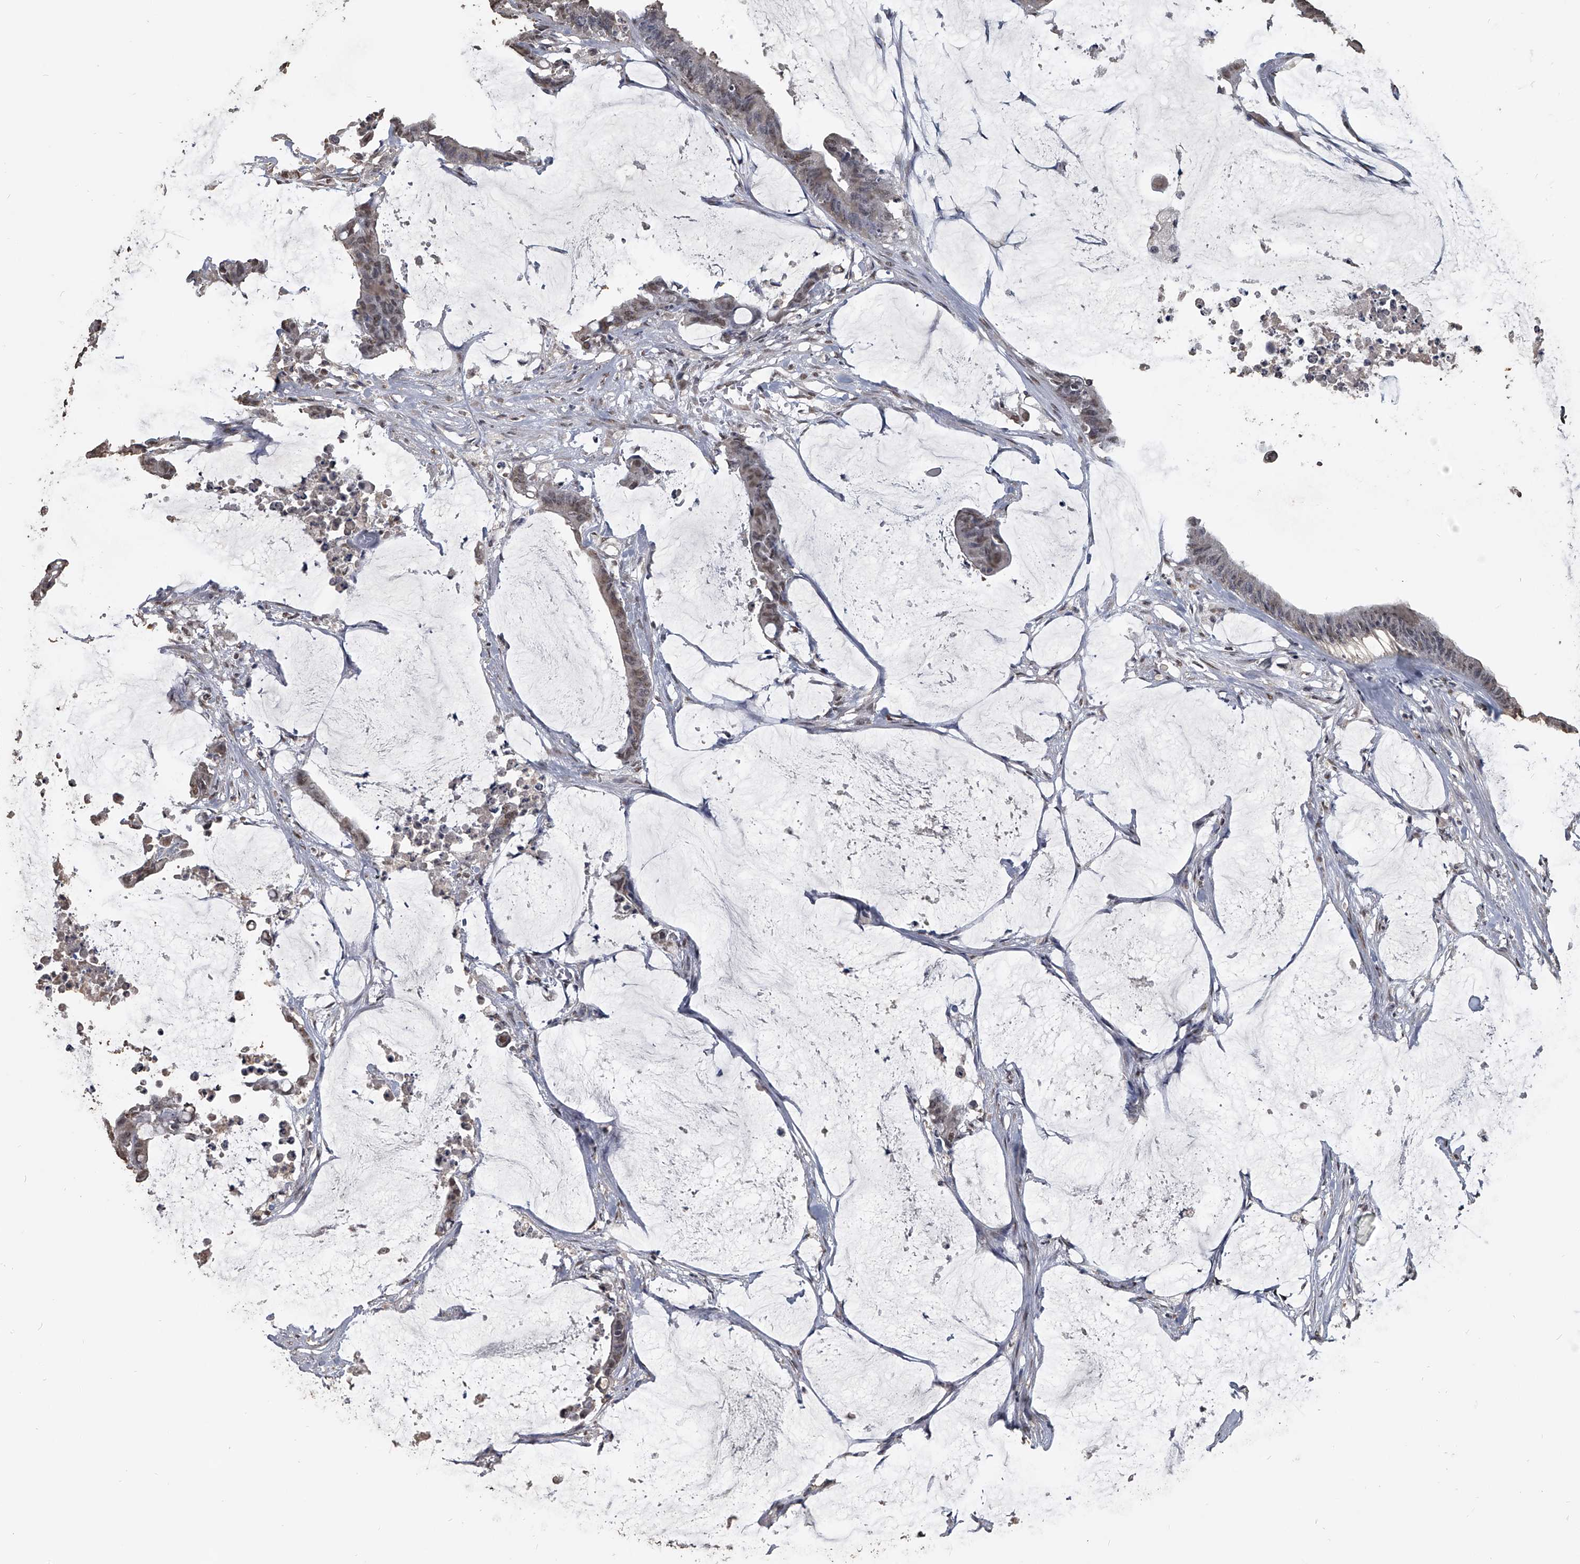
{"staining": {"intensity": "weak", "quantity": ">75%", "location": "nuclear"}, "tissue": "colorectal cancer", "cell_type": "Tumor cells", "image_type": "cancer", "snomed": [{"axis": "morphology", "description": "Adenocarcinoma, NOS"}, {"axis": "topography", "description": "Rectum"}], "caption": "A brown stain highlights weak nuclear expression of a protein in human colorectal cancer tumor cells. Ihc stains the protein in brown and the nuclei are stained blue.", "gene": "MATR3", "patient": {"sex": "female", "age": 66}}